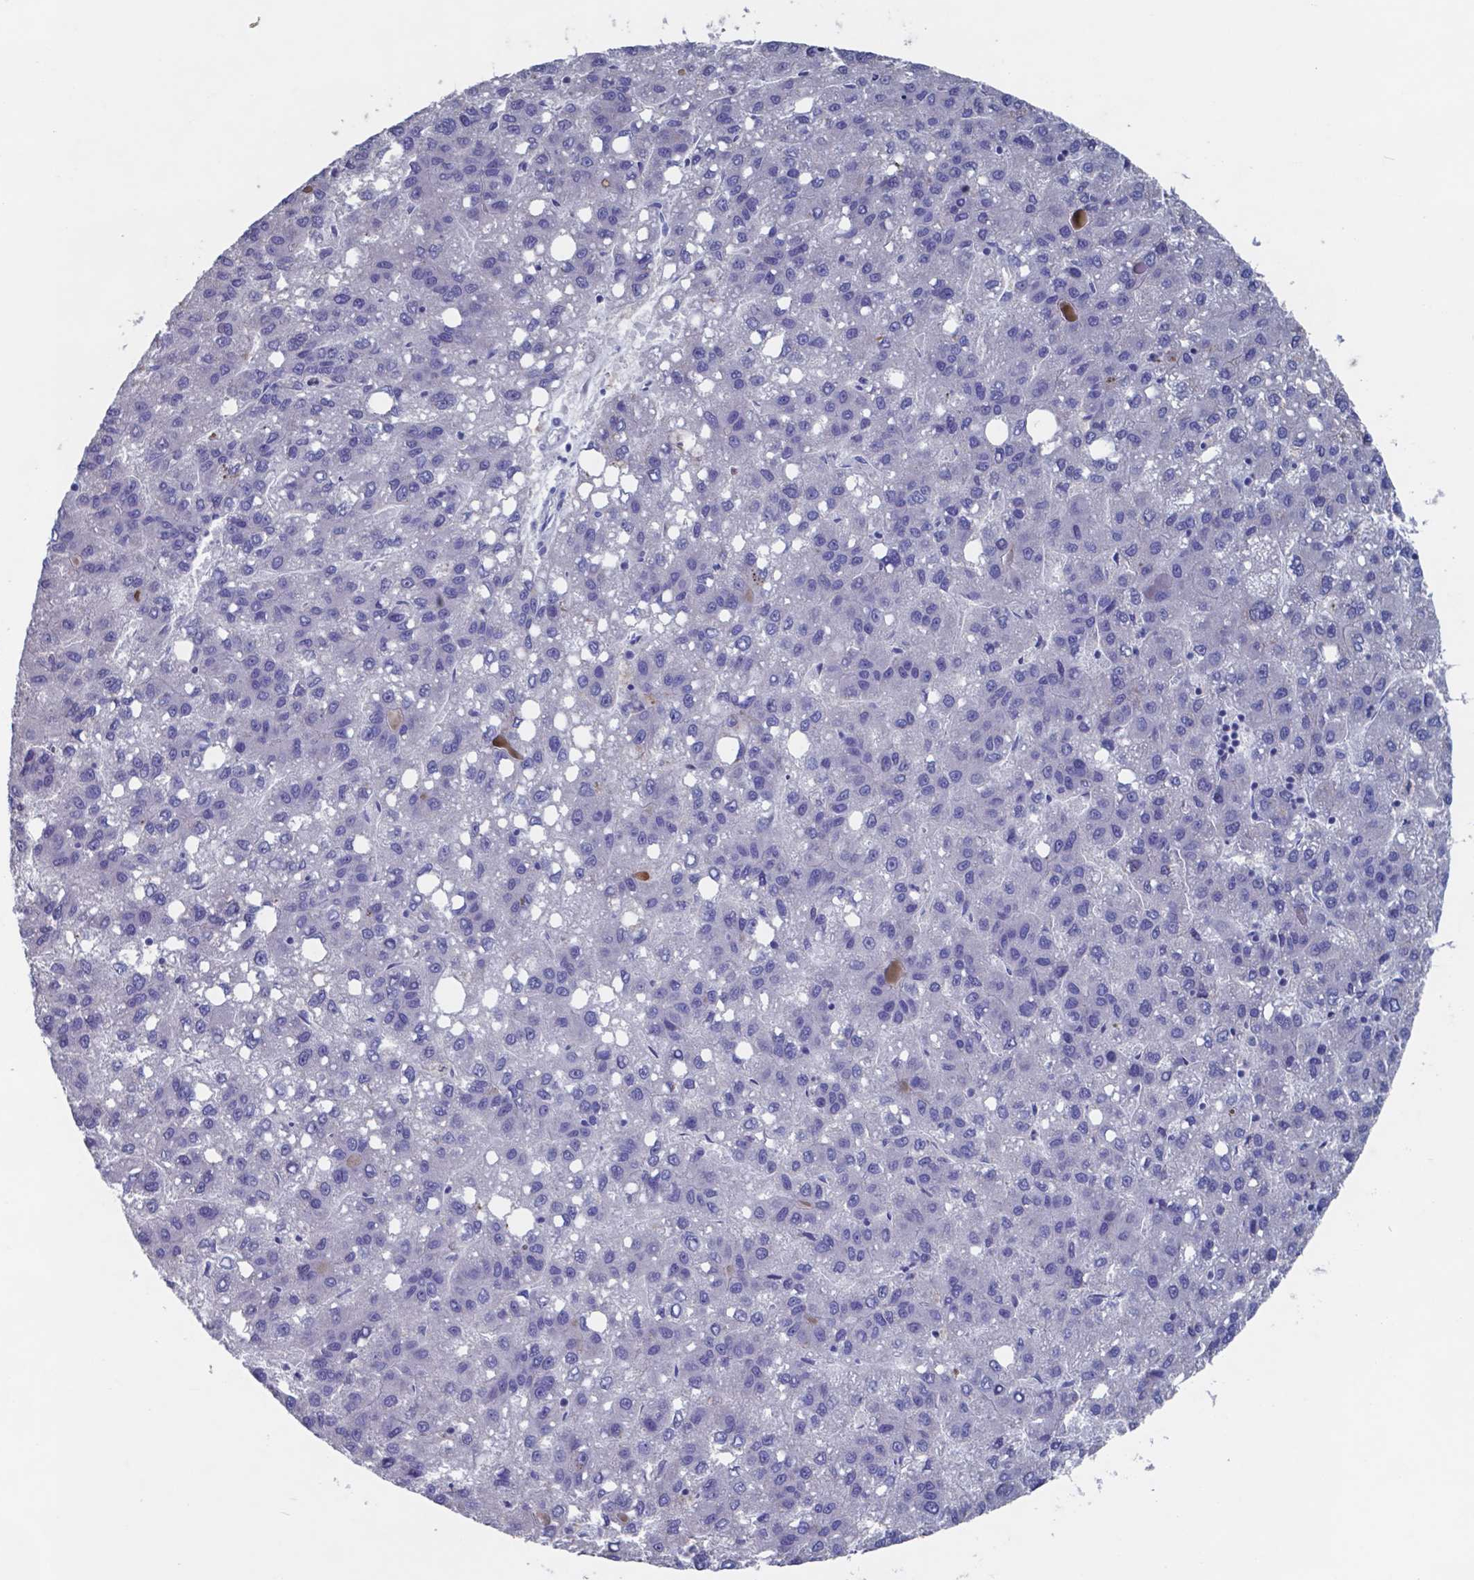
{"staining": {"intensity": "negative", "quantity": "none", "location": "none"}, "tissue": "liver cancer", "cell_type": "Tumor cells", "image_type": "cancer", "snomed": [{"axis": "morphology", "description": "Carcinoma, Hepatocellular, NOS"}, {"axis": "topography", "description": "Liver"}], "caption": "DAB (3,3'-diaminobenzidine) immunohistochemical staining of hepatocellular carcinoma (liver) displays no significant staining in tumor cells.", "gene": "TTR", "patient": {"sex": "female", "age": 82}}